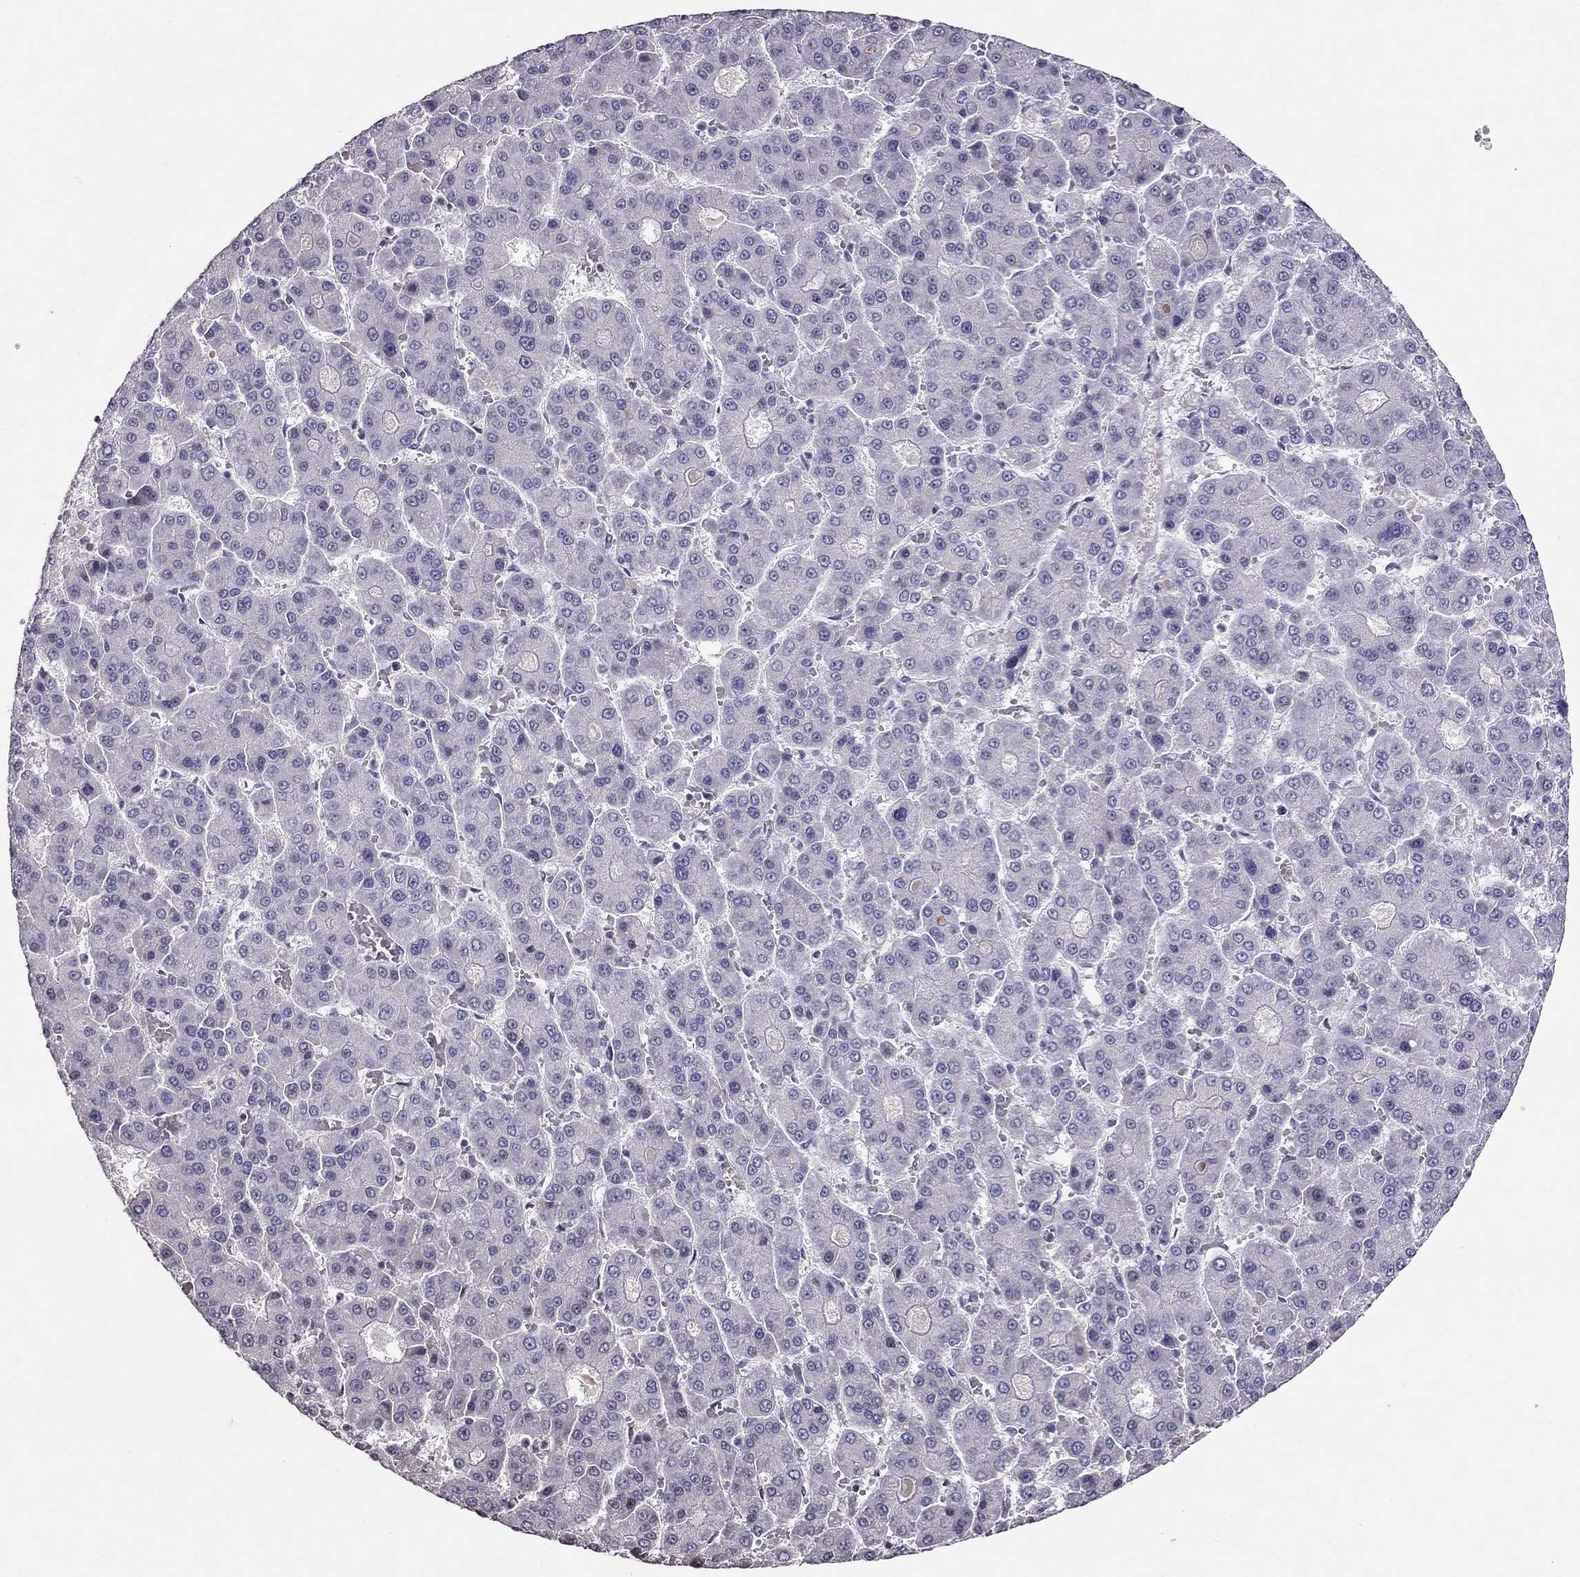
{"staining": {"intensity": "negative", "quantity": "none", "location": "none"}, "tissue": "liver cancer", "cell_type": "Tumor cells", "image_type": "cancer", "snomed": [{"axis": "morphology", "description": "Carcinoma, Hepatocellular, NOS"}, {"axis": "topography", "description": "Liver"}], "caption": "IHC of human liver cancer (hepatocellular carcinoma) shows no staining in tumor cells.", "gene": "TSHB", "patient": {"sex": "male", "age": 70}}